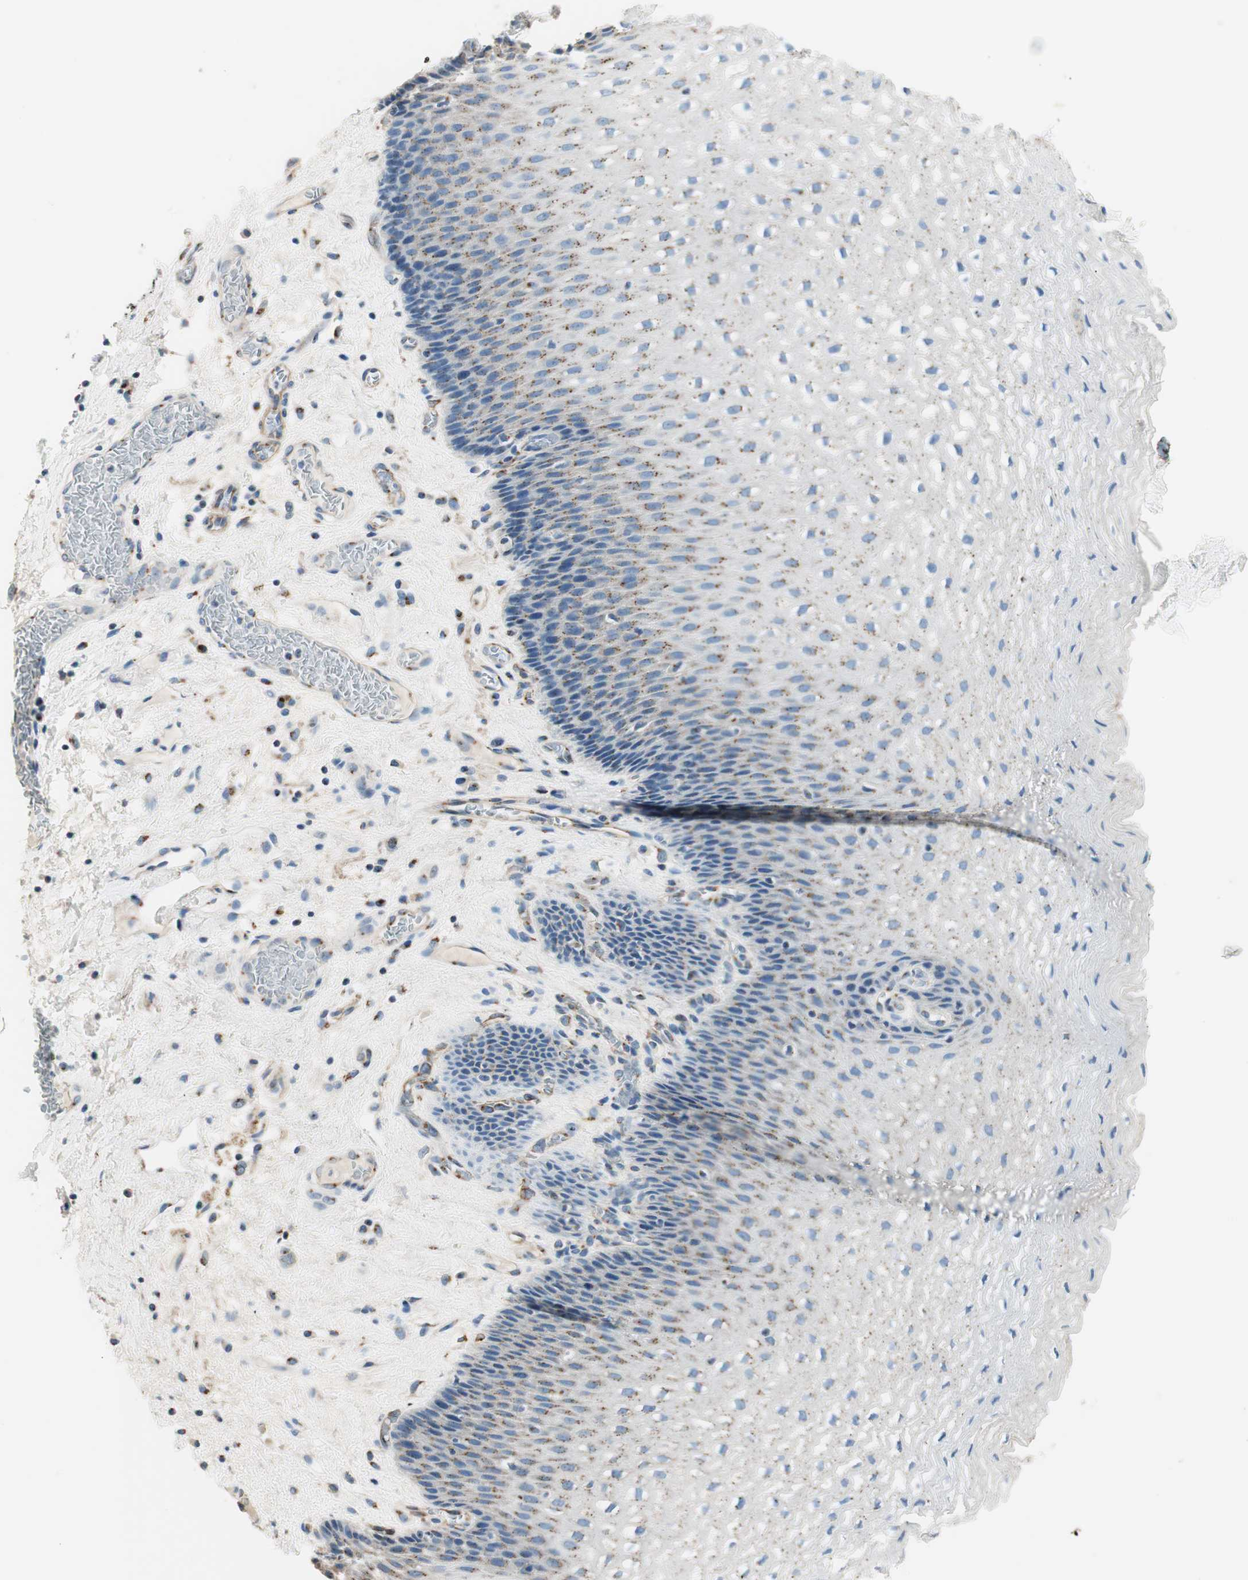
{"staining": {"intensity": "moderate", "quantity": "<25%", "location": "cytoplasmic/membranous"}, "tissue": "esophagus", "cell_type": "Squamous epithelial cells", "image_type": "normal", "snomed": [{"axis": "morphology", "description": "Normal tissue, NOS"}, {"axis": "topography", "description": "Esophagus"}], "caption": "This image shows immunohistochemistry staining of unremarkable esophagus, with low moderate cytoplasmic/membranous expression in about <25% of squamous epithelial cells.", "gene": "TMF1", "patient": {"sex": "male", "age": 48}}